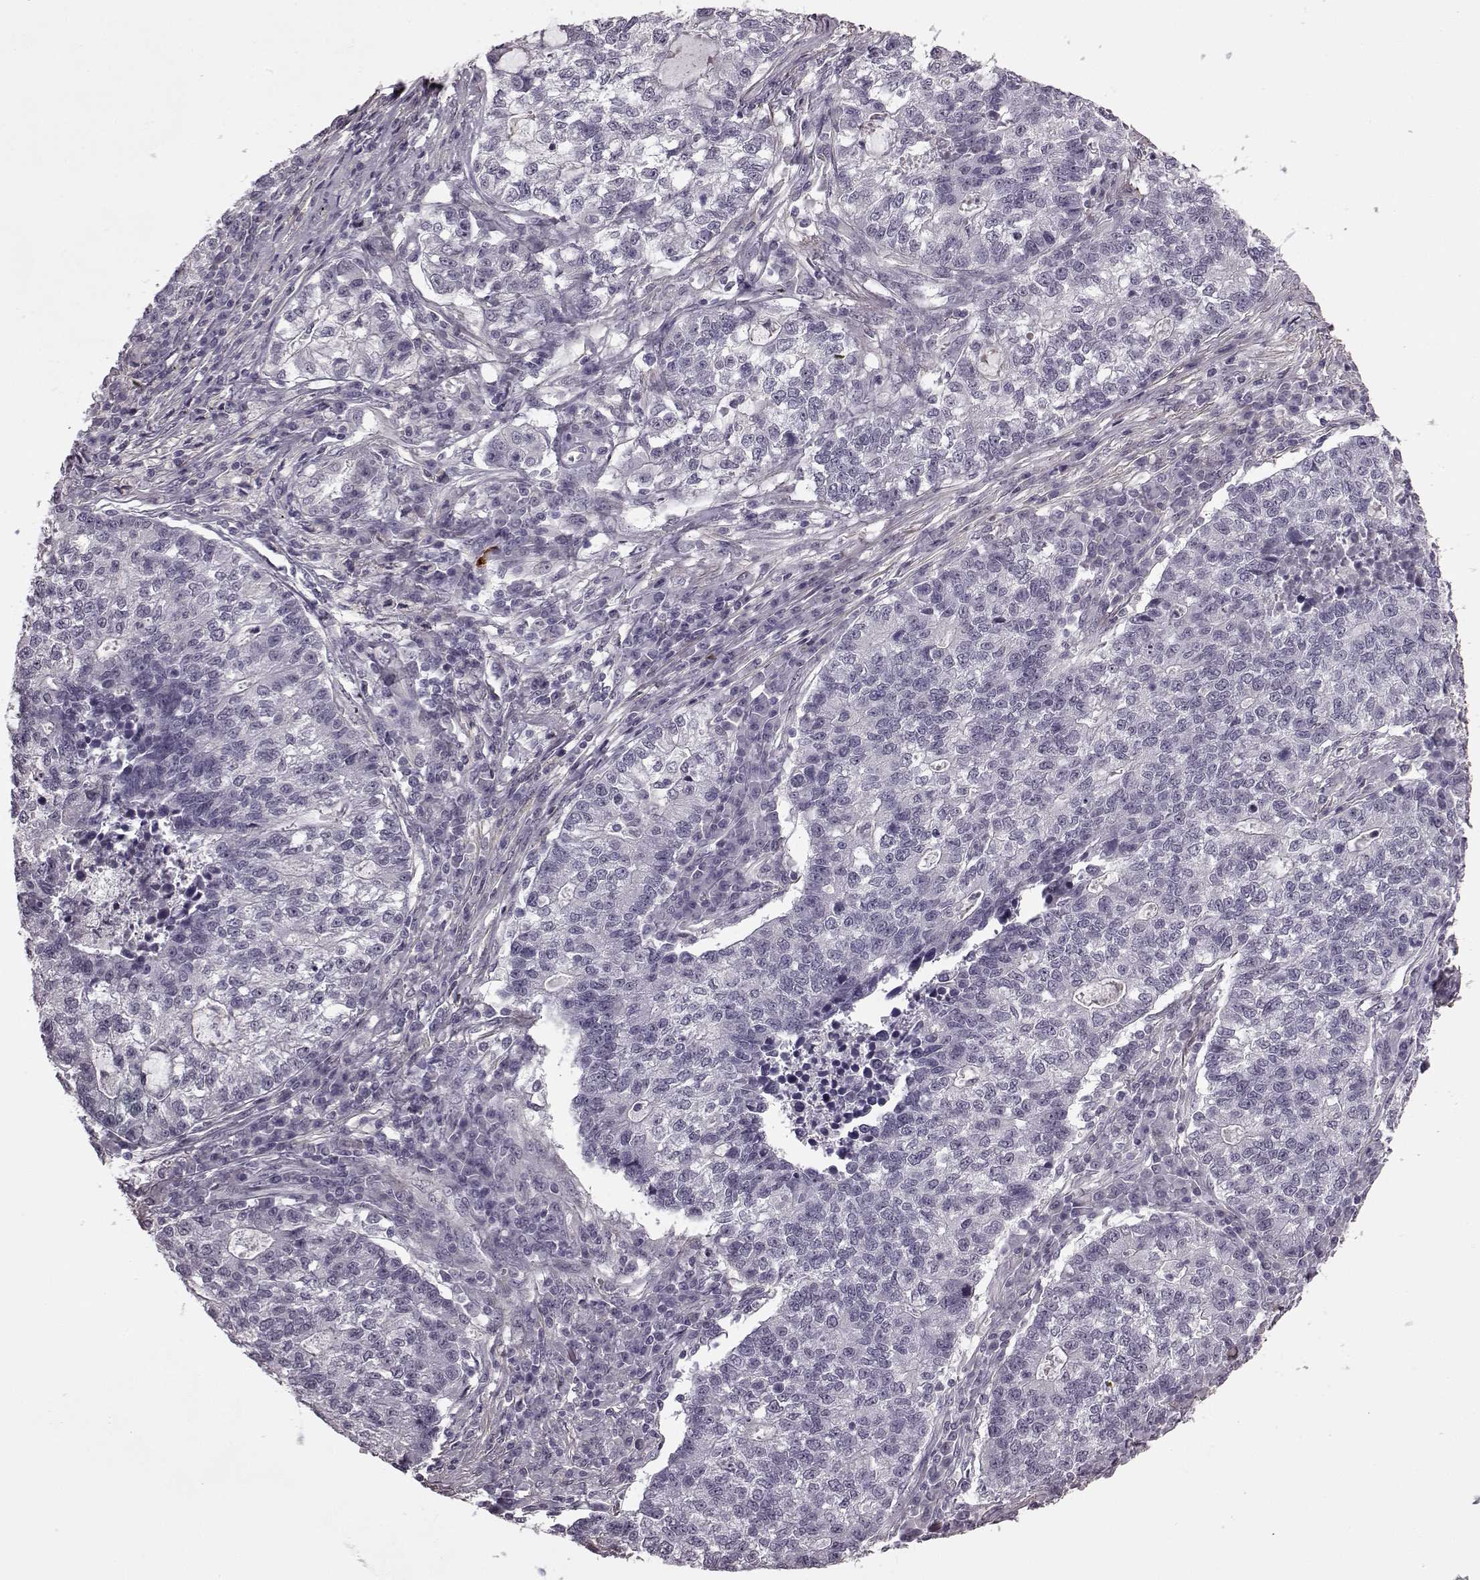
{"staining": {"intensity": "negative", "quantity": "none", "location": "none"}, "tissue": "lung cancer", "cell_type": "Tumor cells", "image_type": "cancer", "snomed": [{"axis": "morphology", "description": "Adenocarcinoma, NOS"}, {"axis": "topography", "description": "Lung"}], "caption": "An image of lung cancer (adenocarcinoma) stained for a protein reveals no brown staining in tumor cells.", "gene": "SLCO3A1", "patient": {"sex": "male", "age": 57}}